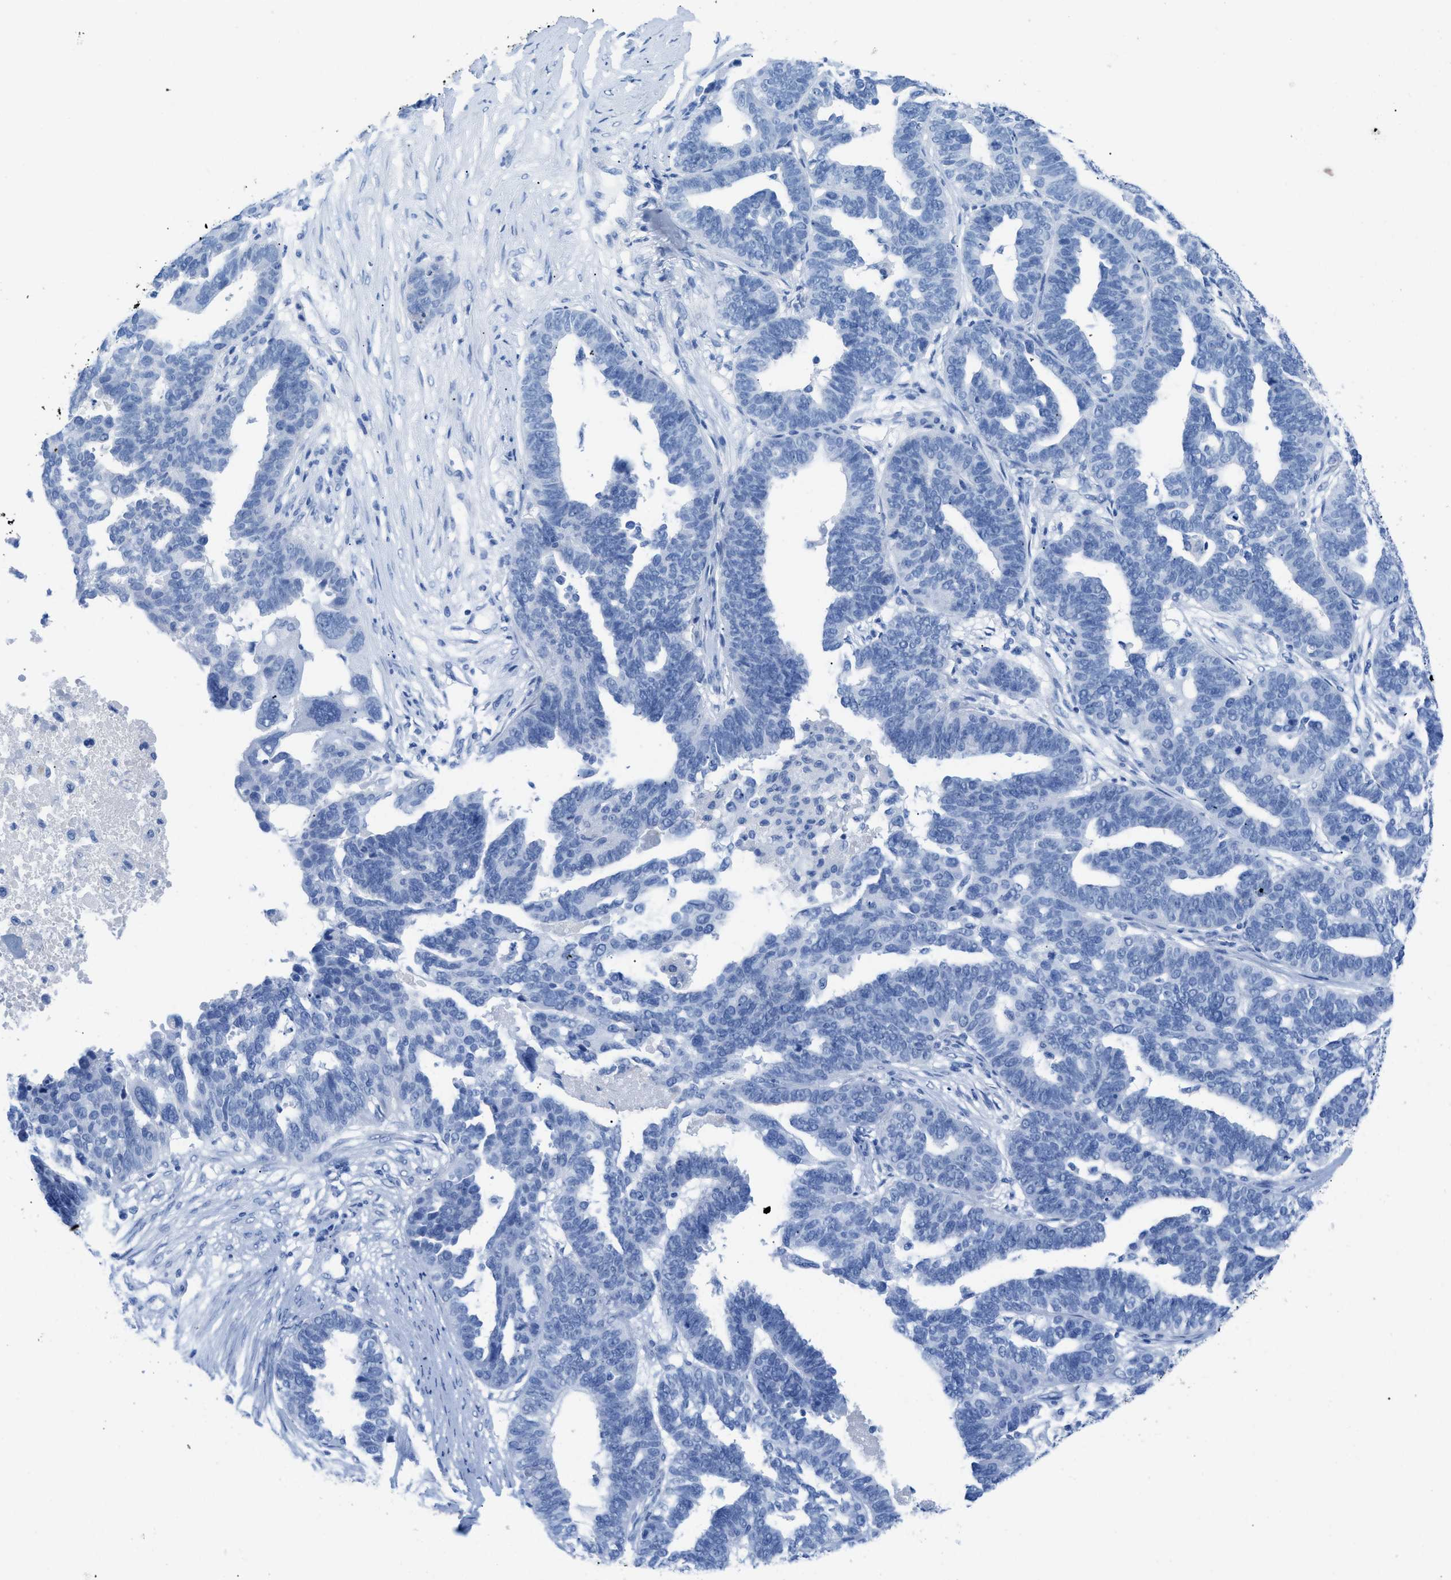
{"staining": {"intensity": "negative", "quantity": "none", "location": "none"}, "tissue": "ovarian cancer", "cell_type": "Tumor cells", "image_type": "cancer", "snomed": [{"axis": "morphology", "description": "Cystadenocarcinoma, serous, NOS"}, {"axis": "topography", "description": "Ovary"}], "caption": "IHC photomicrograph of neoplastic tissue: ovarian cancer (serous cystadenocarcinoma) stained with DAB (3,3'-diaminobenzidine) demonstrates no significant protein staining in tumor cells.", "gene": "TCL1A", "patient": {"sex": "female", "age": 59}}